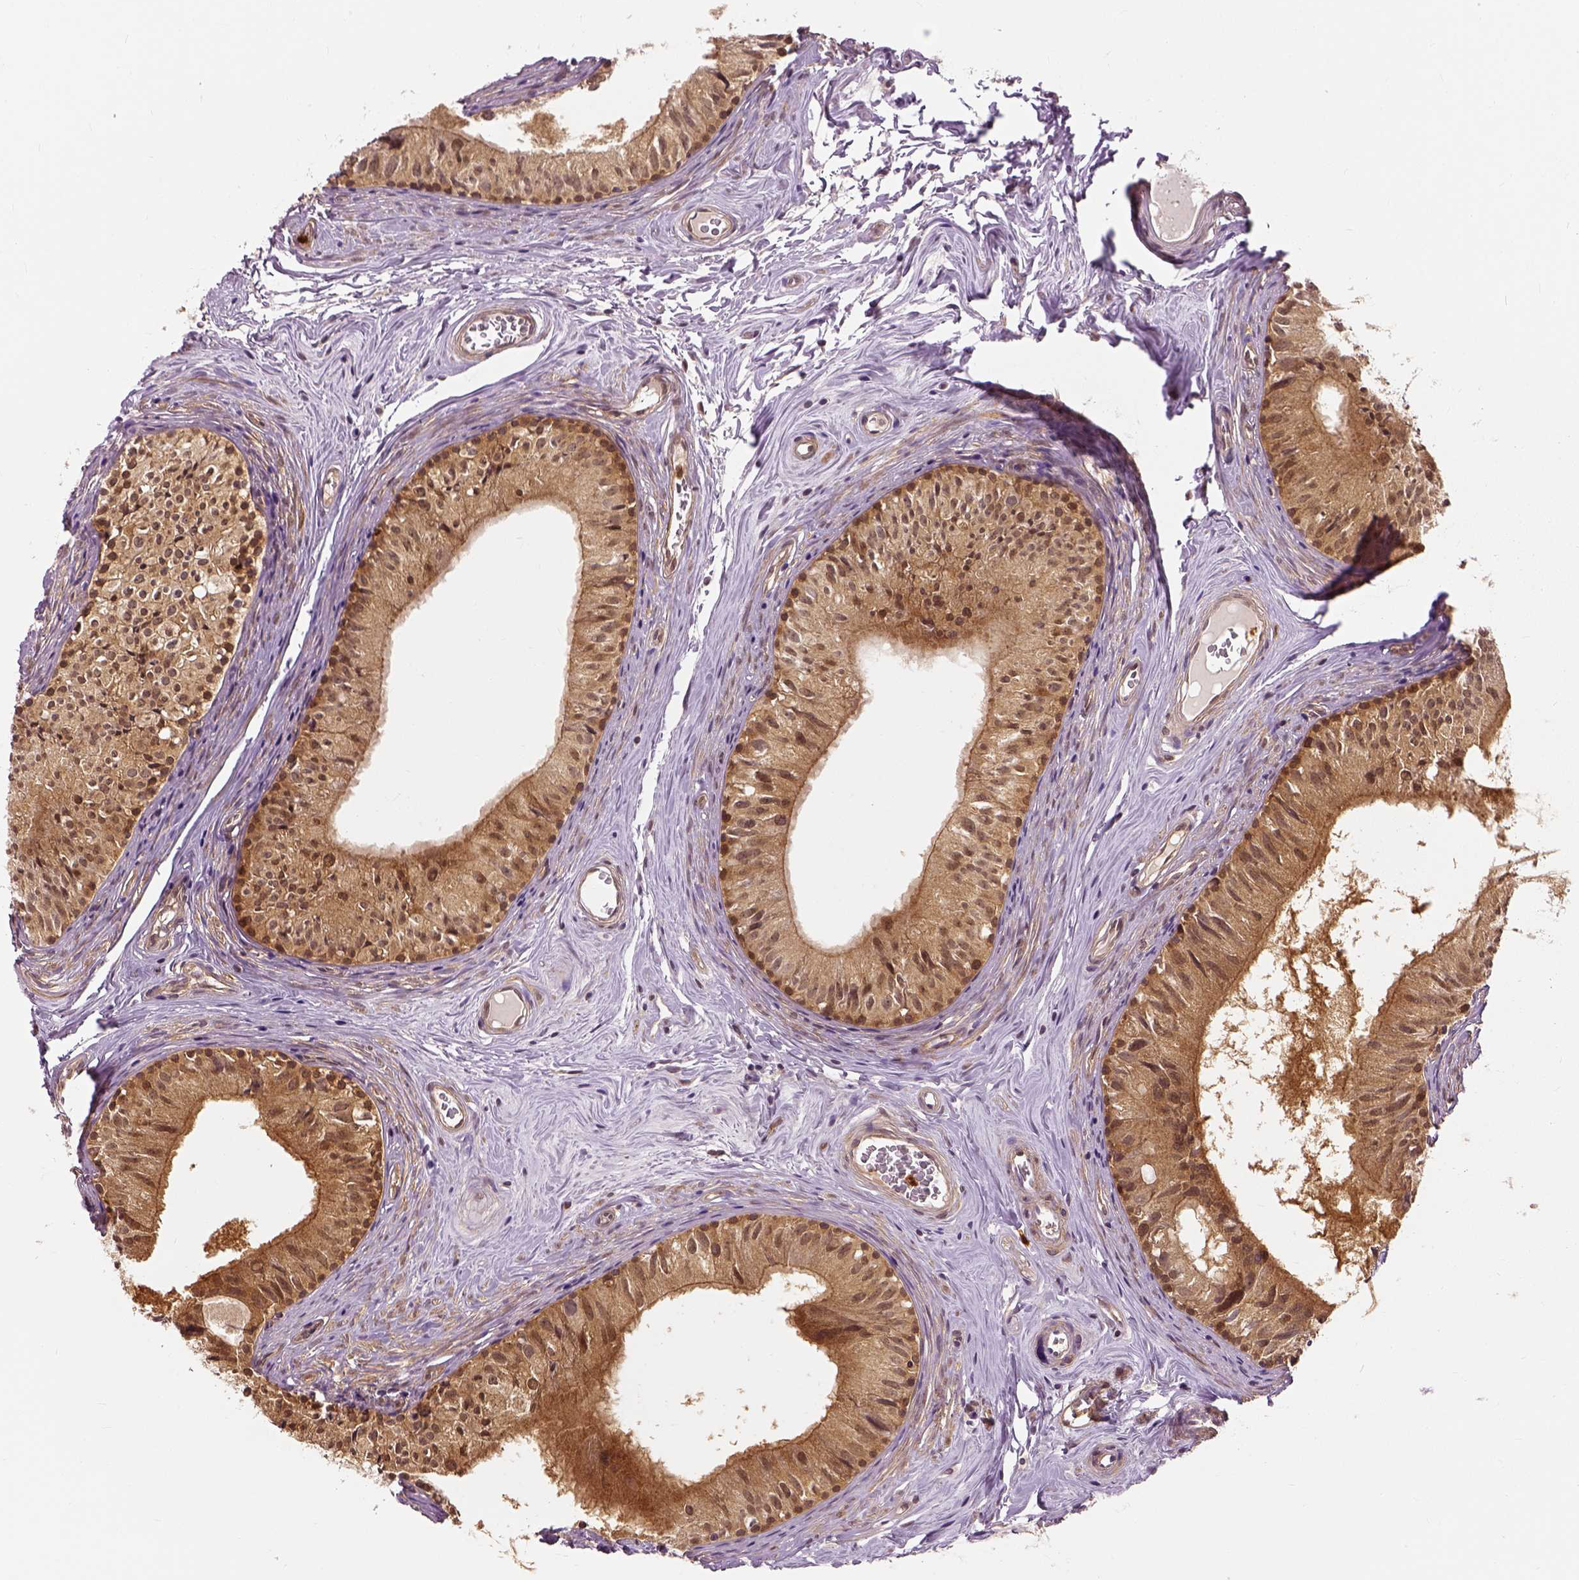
{"staining": {"intensity": "moderate", "quantity": ">75%", "location": "cytoplasmic/membranous,nuclear"}, "tissue": "epididymis", "cell_type": "Glandular cells", "image_type": "normal", "snomed": [{"axis": "morphology", "description": "Normal tissue, NOS"}, {"axis": "topography", "description": "Epididymis"}], "caption": "Moderate cytoplasmic/membranous,nuclear positivity is seen in approximately >75% of glandular cells in normal epididymis. Immunohistochemistry (ihc) stains the protein in brown and the nuclei are stained blue.", "gene": "GPI", "patient": {"sex": "male", "age": 52}}